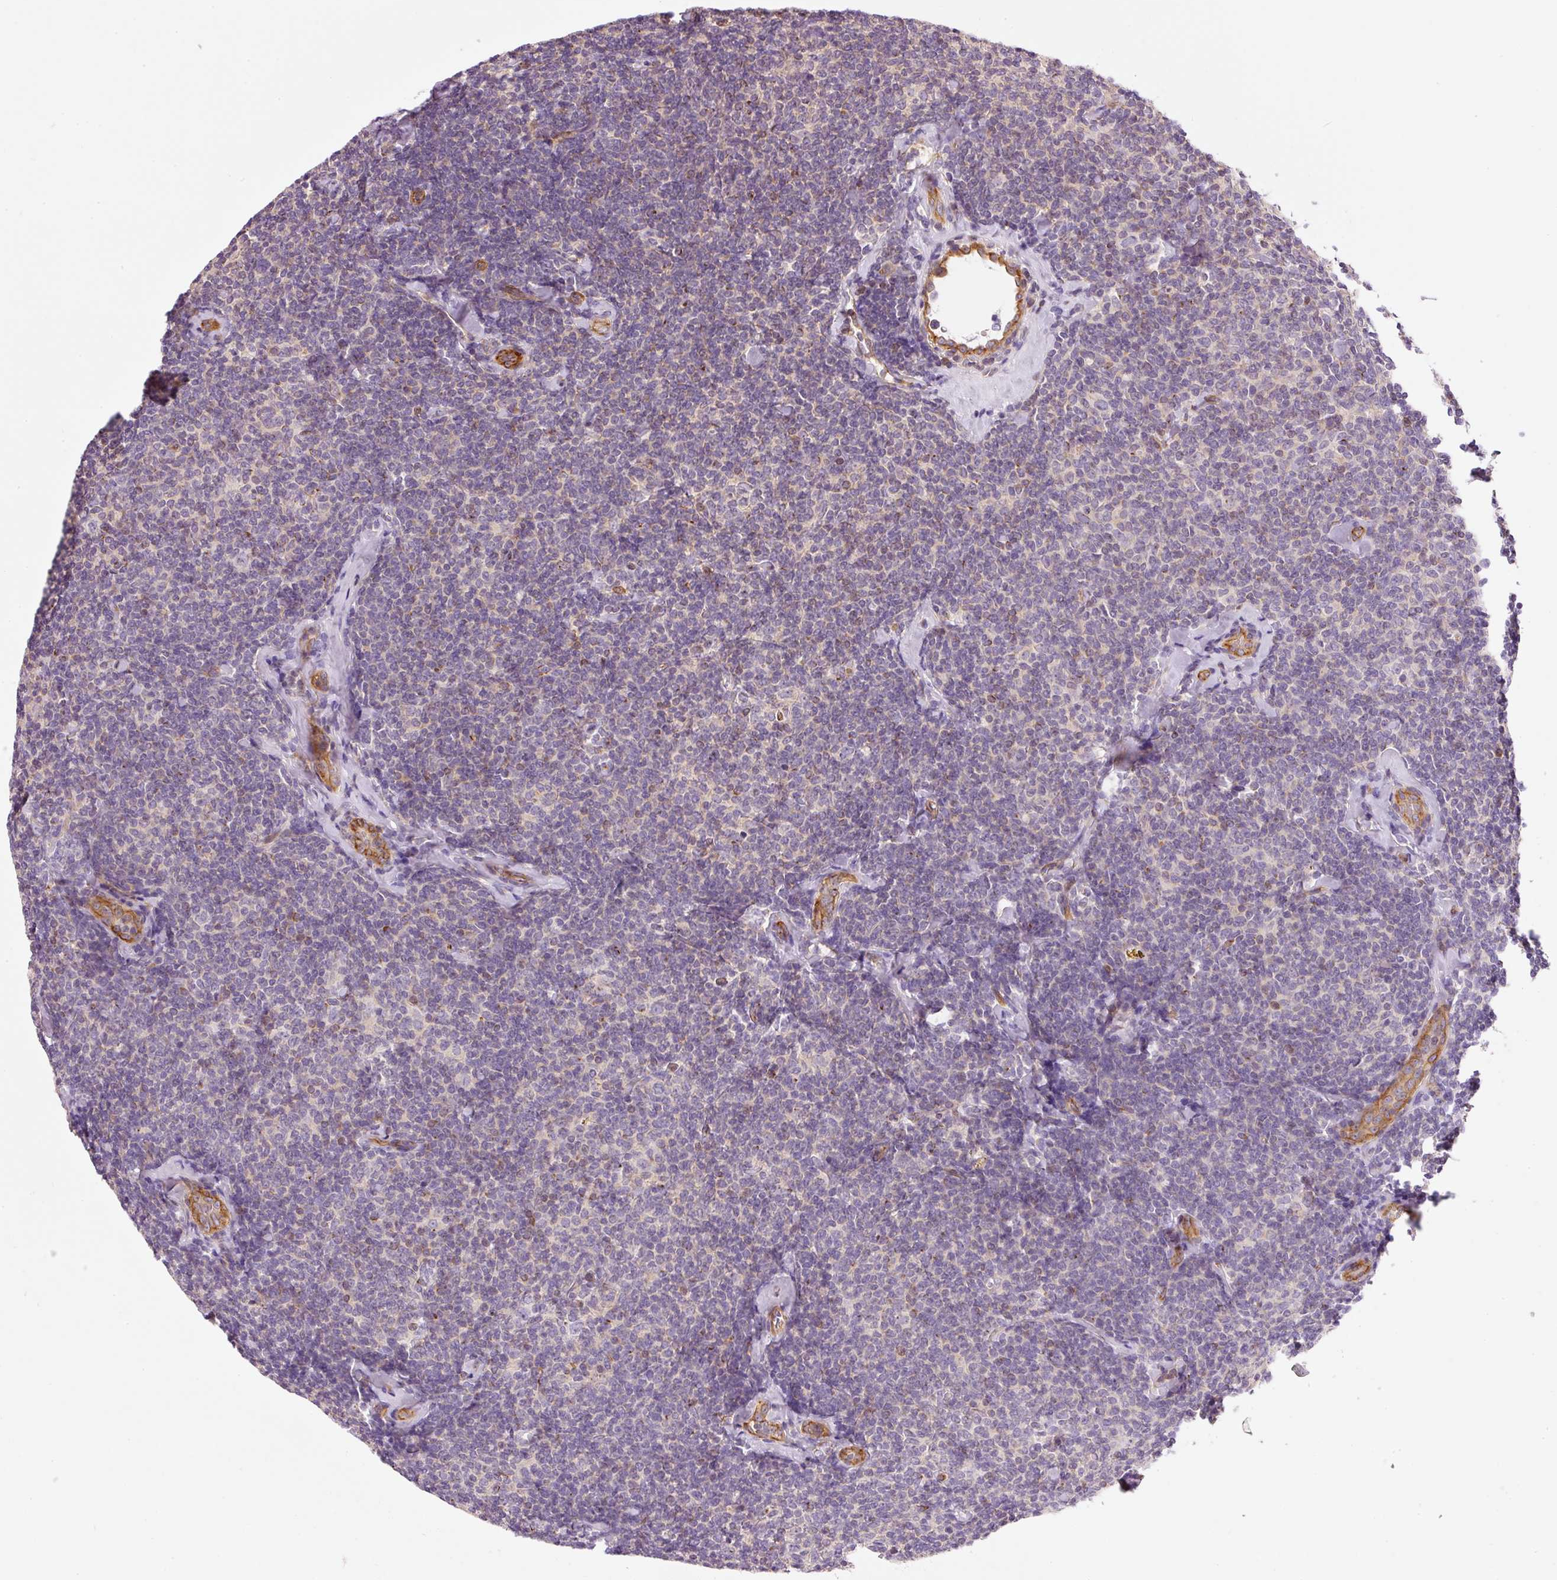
{"staining": {"intensity": "negative", "quantity": "none", "location": "none"}, "tissue": "lymphoma", "cell_type": "Tumor cells", "image_type": "cancer", "snomed": [{"axis": "morphology", "description": "Malignant lymphoma, non-Hodgkin's type, Low grade"}, {"axis": "topography", "description": "Lymph node"}], "caption": "Lymphoma was stained to show a protein in brown. There is no significant staining in tumor cells.", "gene": "OSR2", "patient": {"sex": "female", "age": 56}}